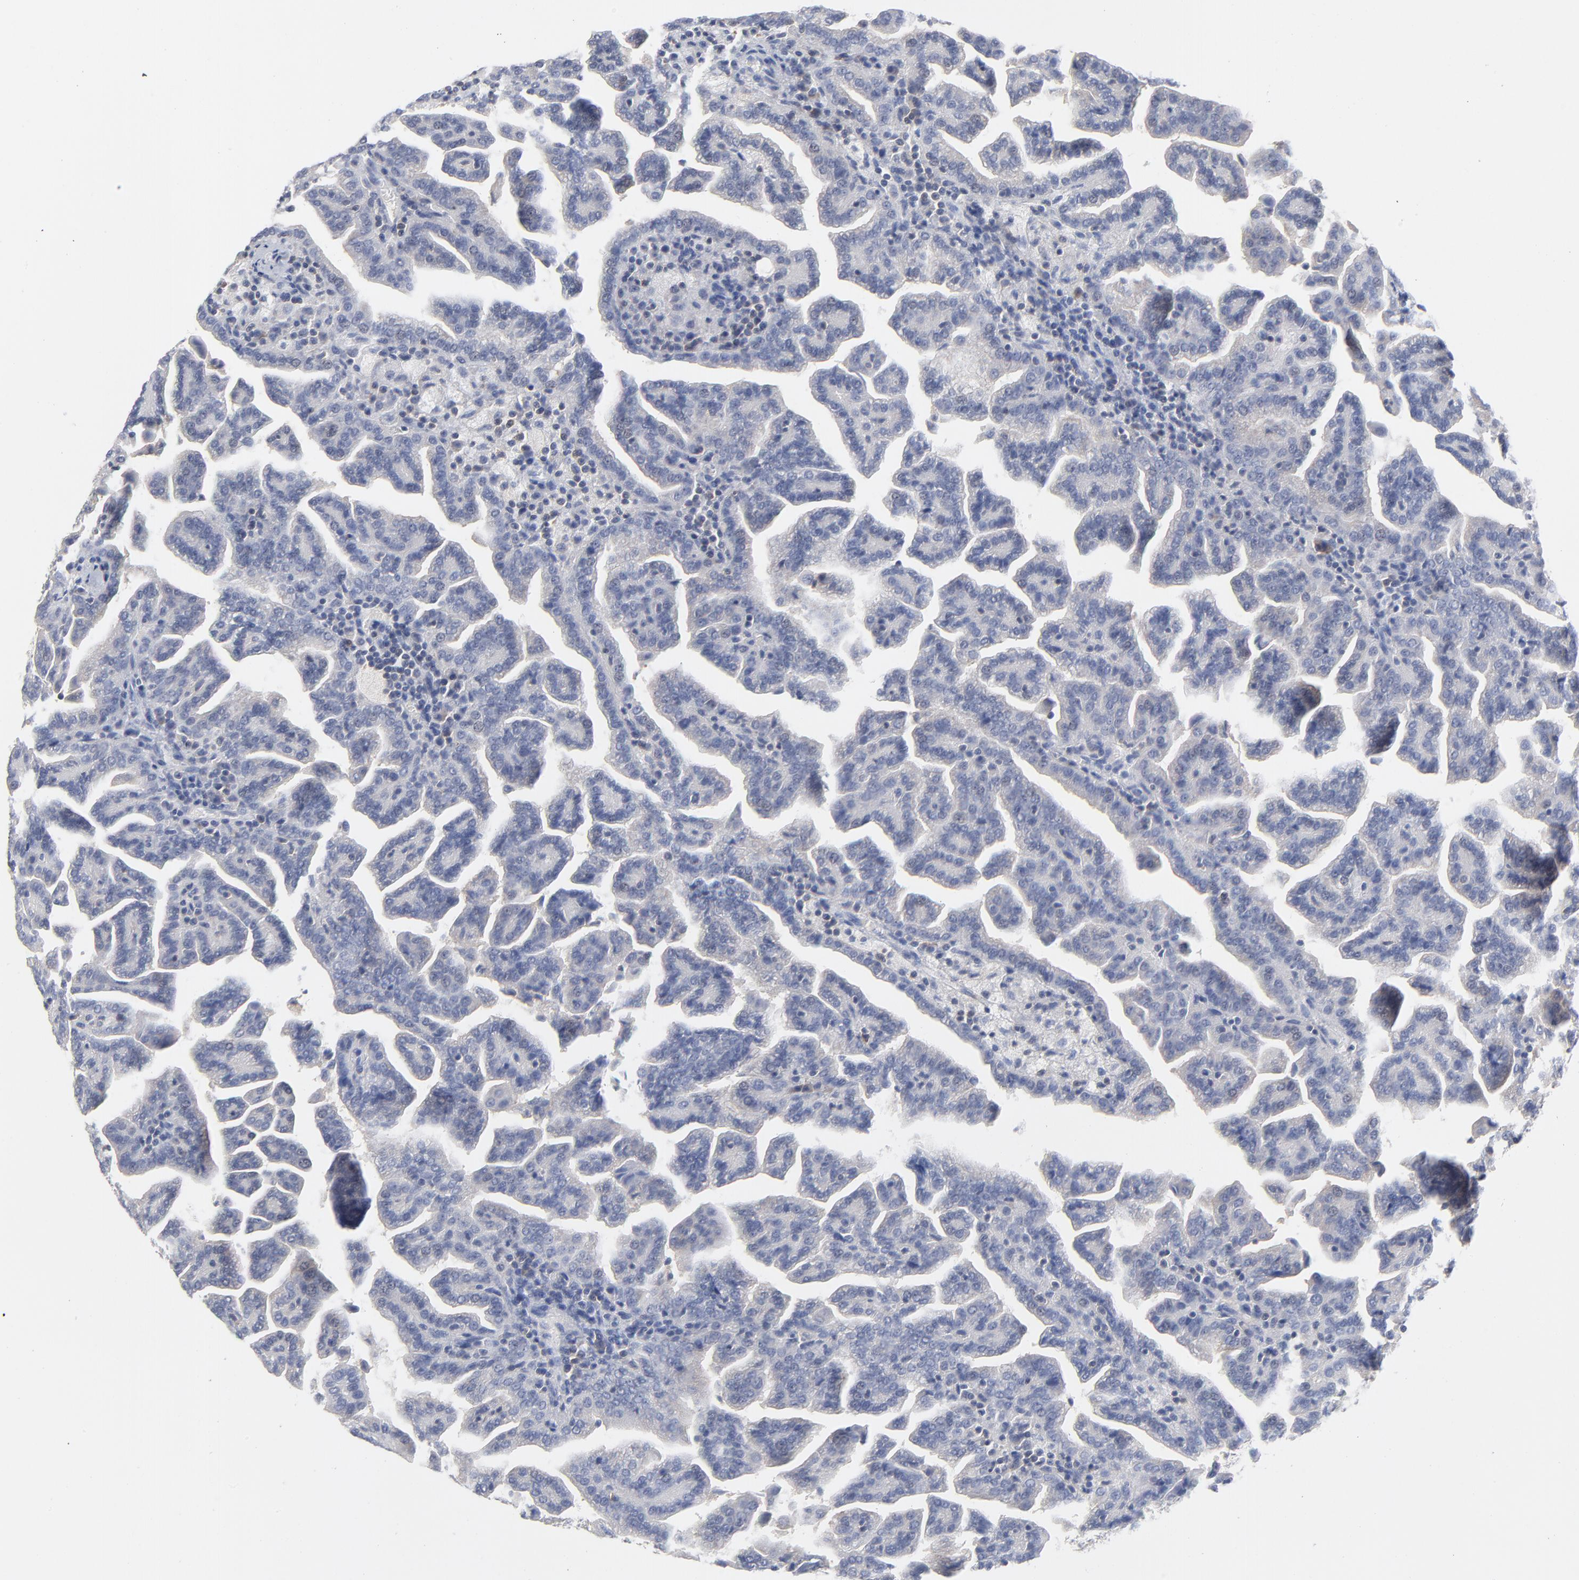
{"staining": {"intensity": "negative", "quantity": "none", "location": "none"}, "tissue": "renal cancer", "cell_type": "Tumor cells", "image_type": "cancer", "snomed": [{"axis": "morphology", "description": "Adenocarcinoma, NOS"}, {"axis": "topography", "description": "Kidney"}], "caption": "Tumor cells show no significant positivity in adenocarcinoma (renal).", "gene": "CAB39L", "patient": {"sex": "male", "age": 61}}